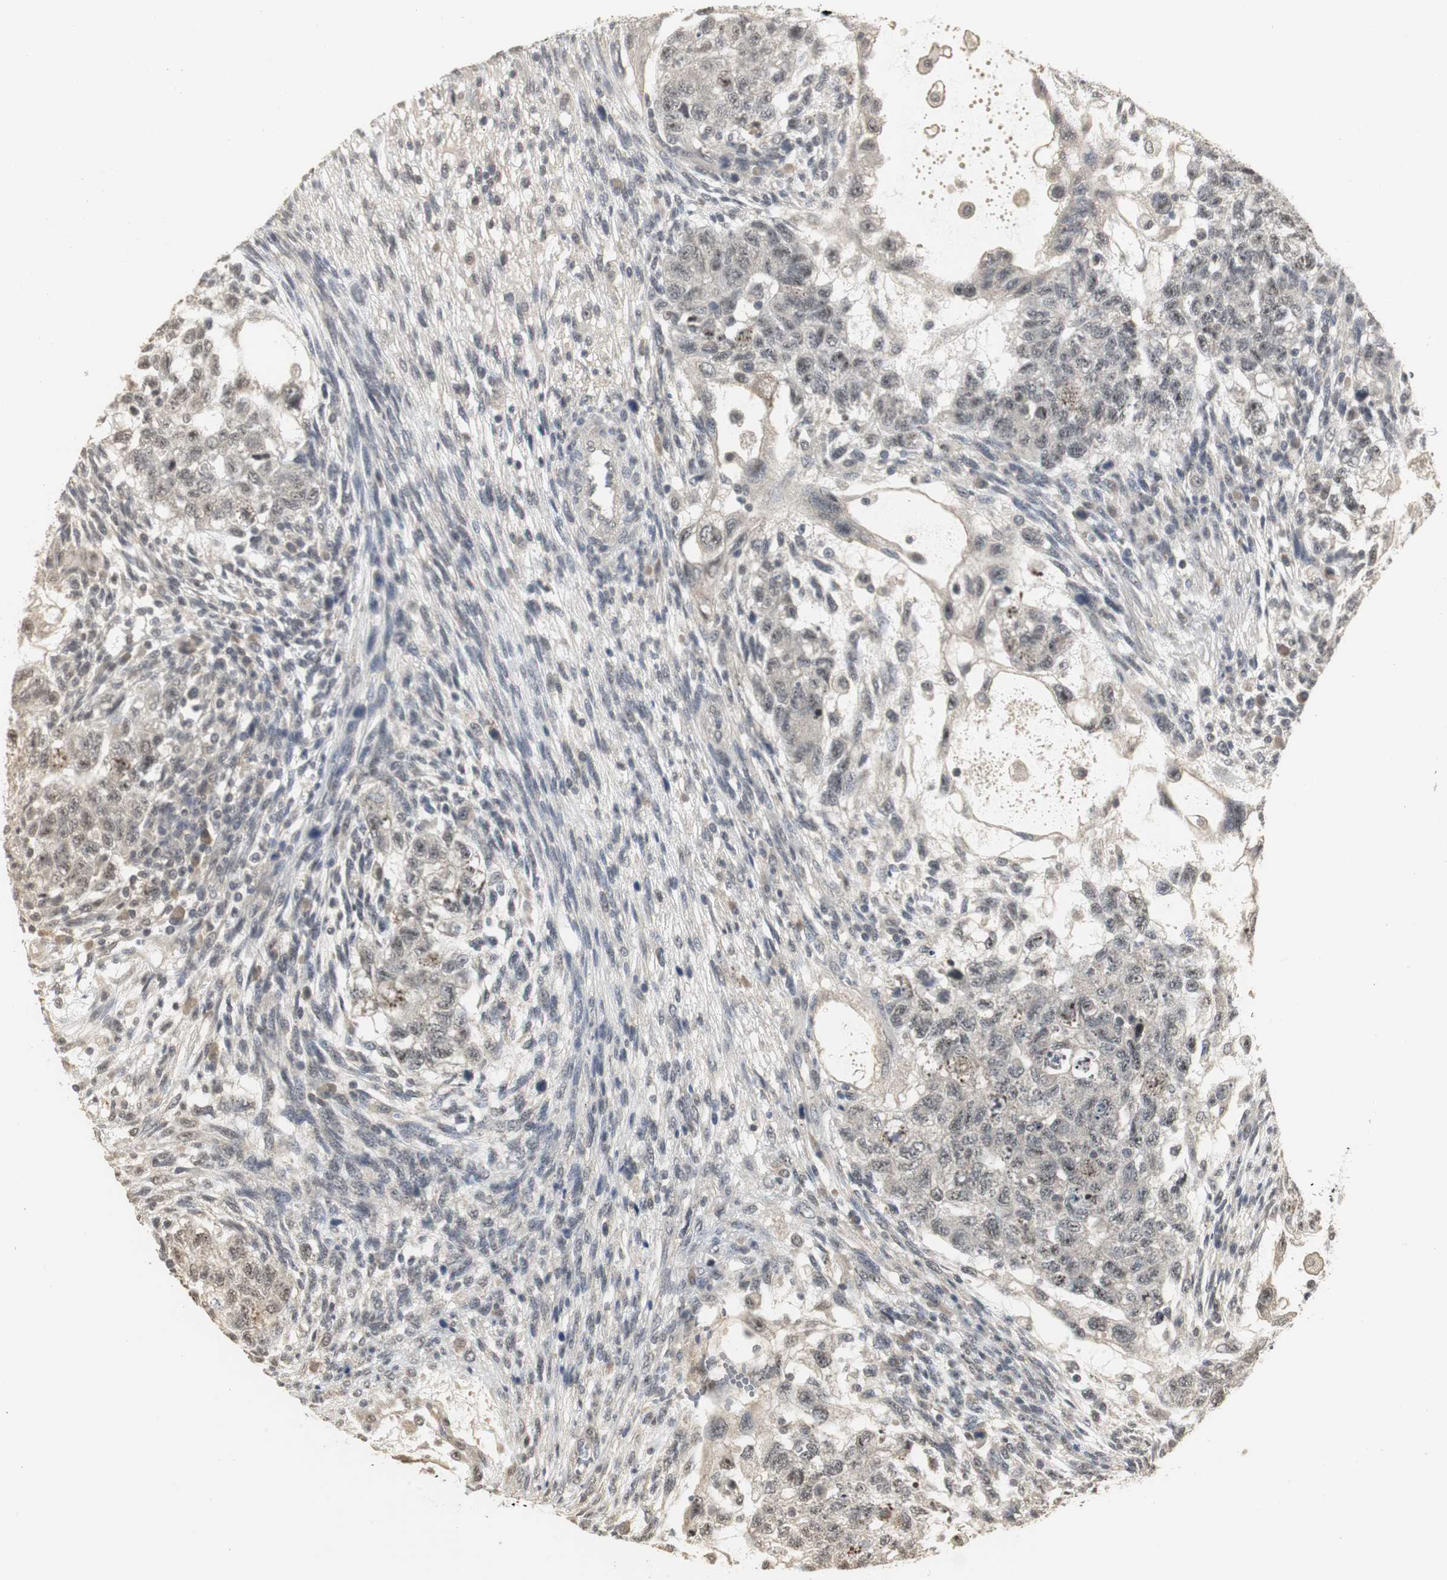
{"staining": {"intensity": "weak", "quantity": "<25%", "location": "nuclear"}, "tissue": "testis cancer", "cell_type": "Tumor cells", "image_type": "cancer", "snomed": [{"axis": "morphology", "description": "Normal tissue, NOS"}, {"axis": "morphology", "description": "Carcinoma, Embryonal, NOS"}, {"axis": "topography", "description": "Testis"}], "caption": "A micrograph of embryonal carcinoma (testis) stained for a protein shows no brown staining in tumor cells.", "gene": "ELOA", "patient": {"sex": "male", "age": 36}}